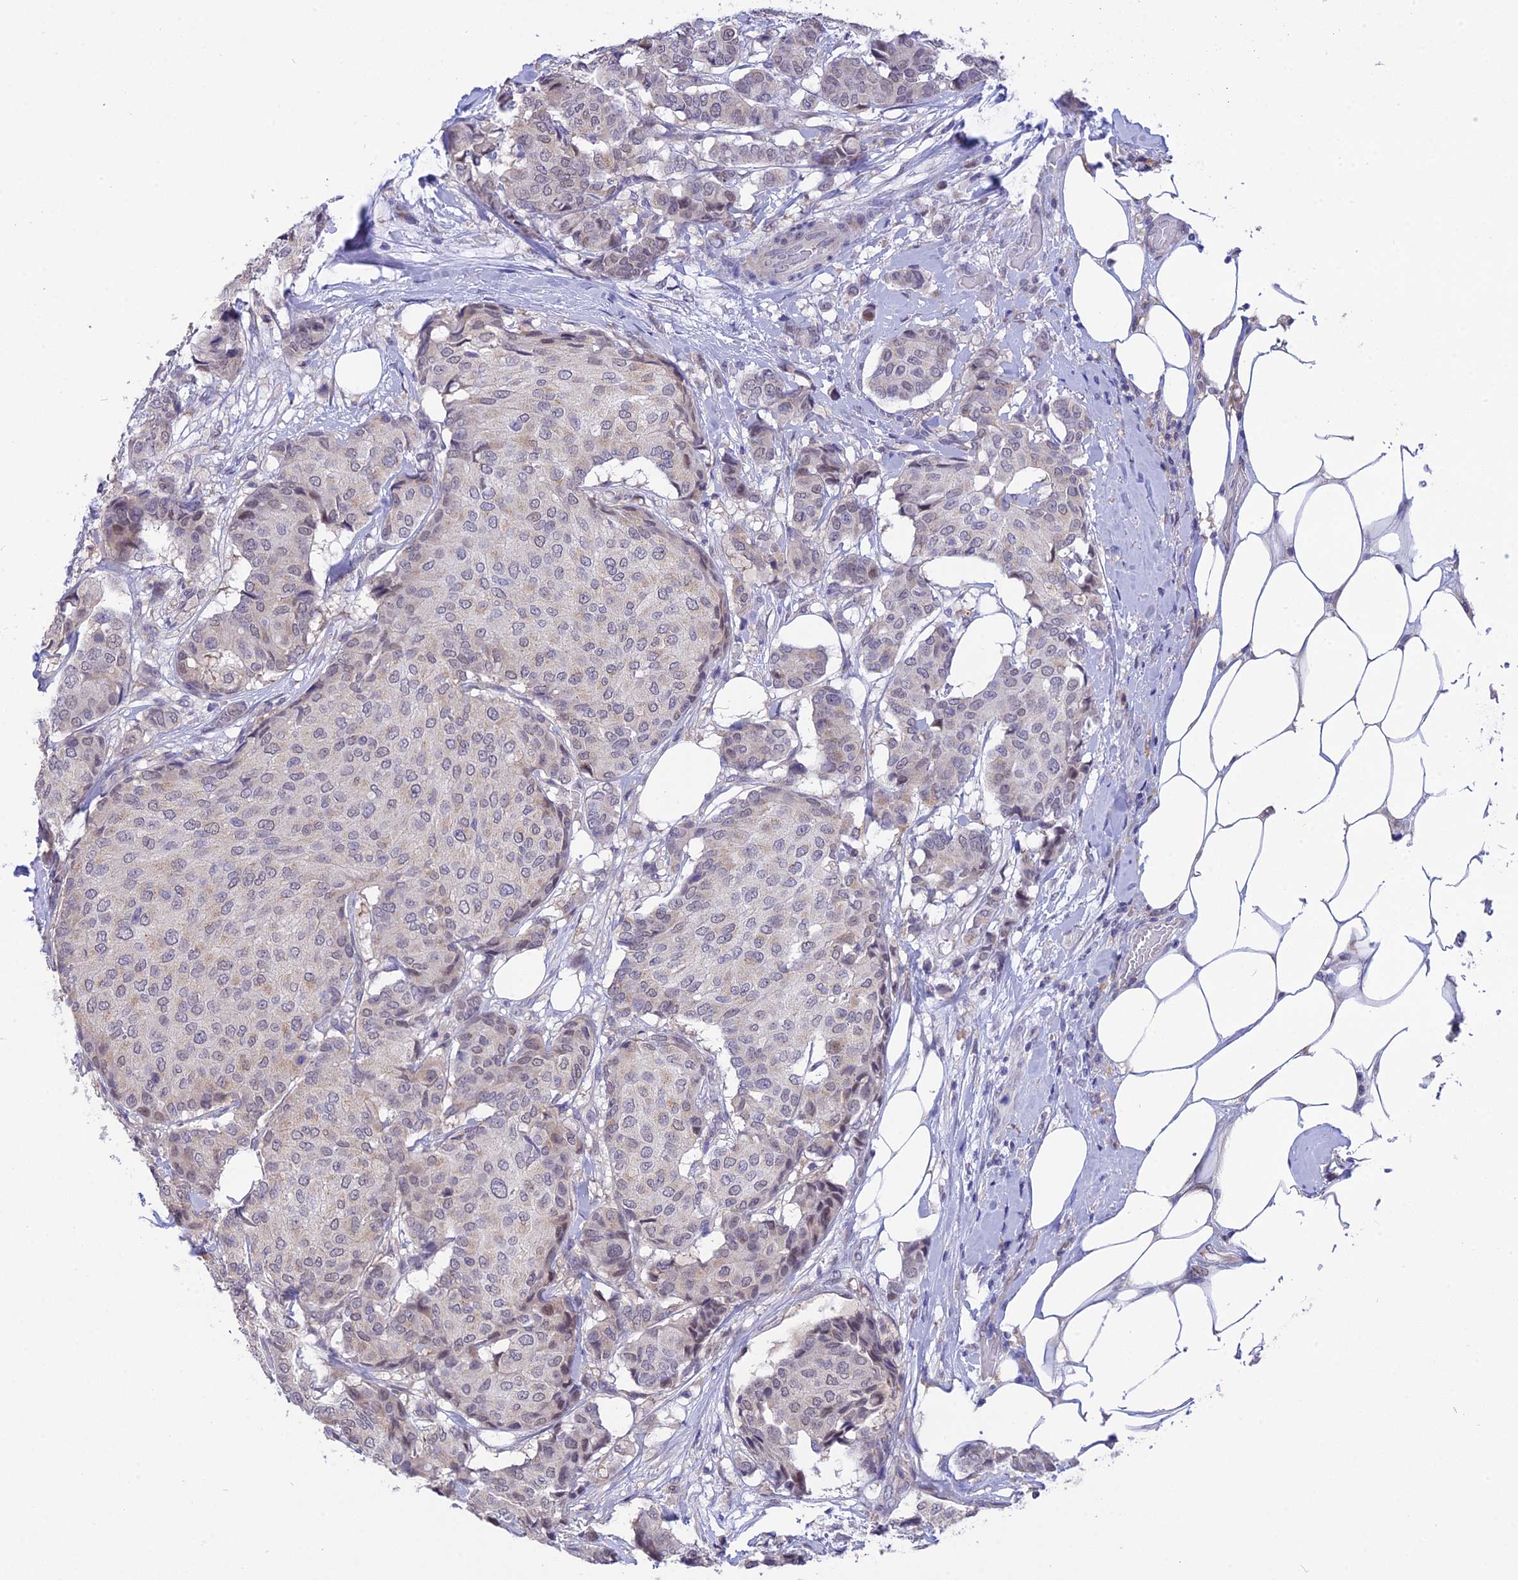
{"staining": {"intensity": "negative", "quantity": "none", "location": "none"}, "tissue": "breast cancer", "cell_type": "Tumor cells", "image_type": "cancer", "snomed": [{"axis": "morphology", "description": "Duct carcinoma"}, {"axis": "topography", "description": "Breast"}], "caption": "Immunohistochemical staining of human breast cancer reveals no significant expression in tumor cells.", "gene": "KCTD14", "patient": {"sex": "female", "age": 75}}